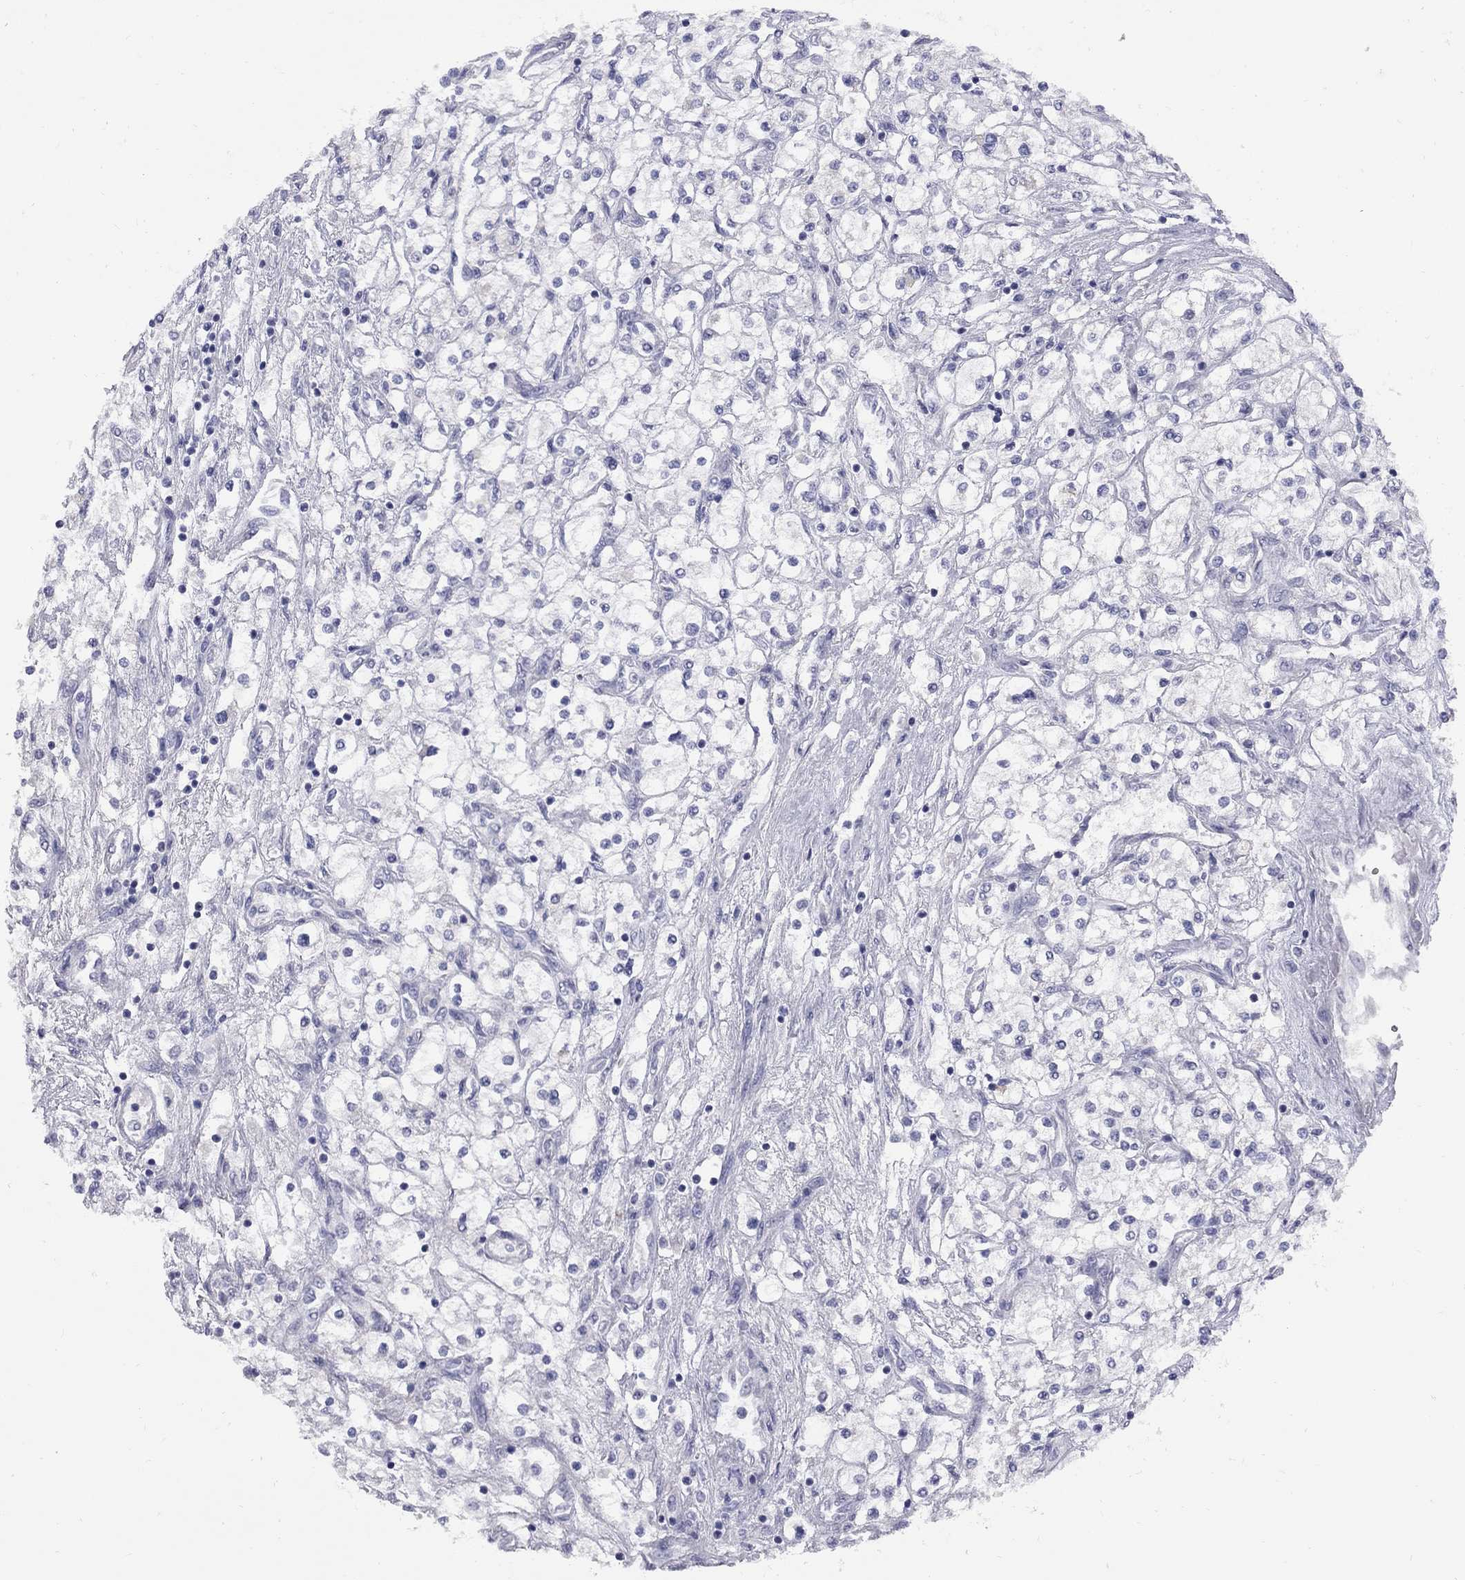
{"staining": {"intensity": "negative", "quantity": "none", "location": "none"}, "tissue": "renal cancer", "cell_type": "Tumor cells", "image_type": "cancer", "snomed": [{"axis": "morphology", "description": "Adenocarcinoma, NOS"}, {"axis": "topography", "description": "Kidney"}], "caption": "A high-resolution histopathology image shows immunohistochemistry staining of renal adenocarcinoma, which shows no significant expression in tumor cells. The staining was performed using DAB (3,3'-diaminobenzidine) to visualize the protein expression in brown, while the nuclei were stained in blue with hematoxylin (Magnification: 20x).", "gene": "ABCB4", "patient": {"sex": "male", "age": 80}}